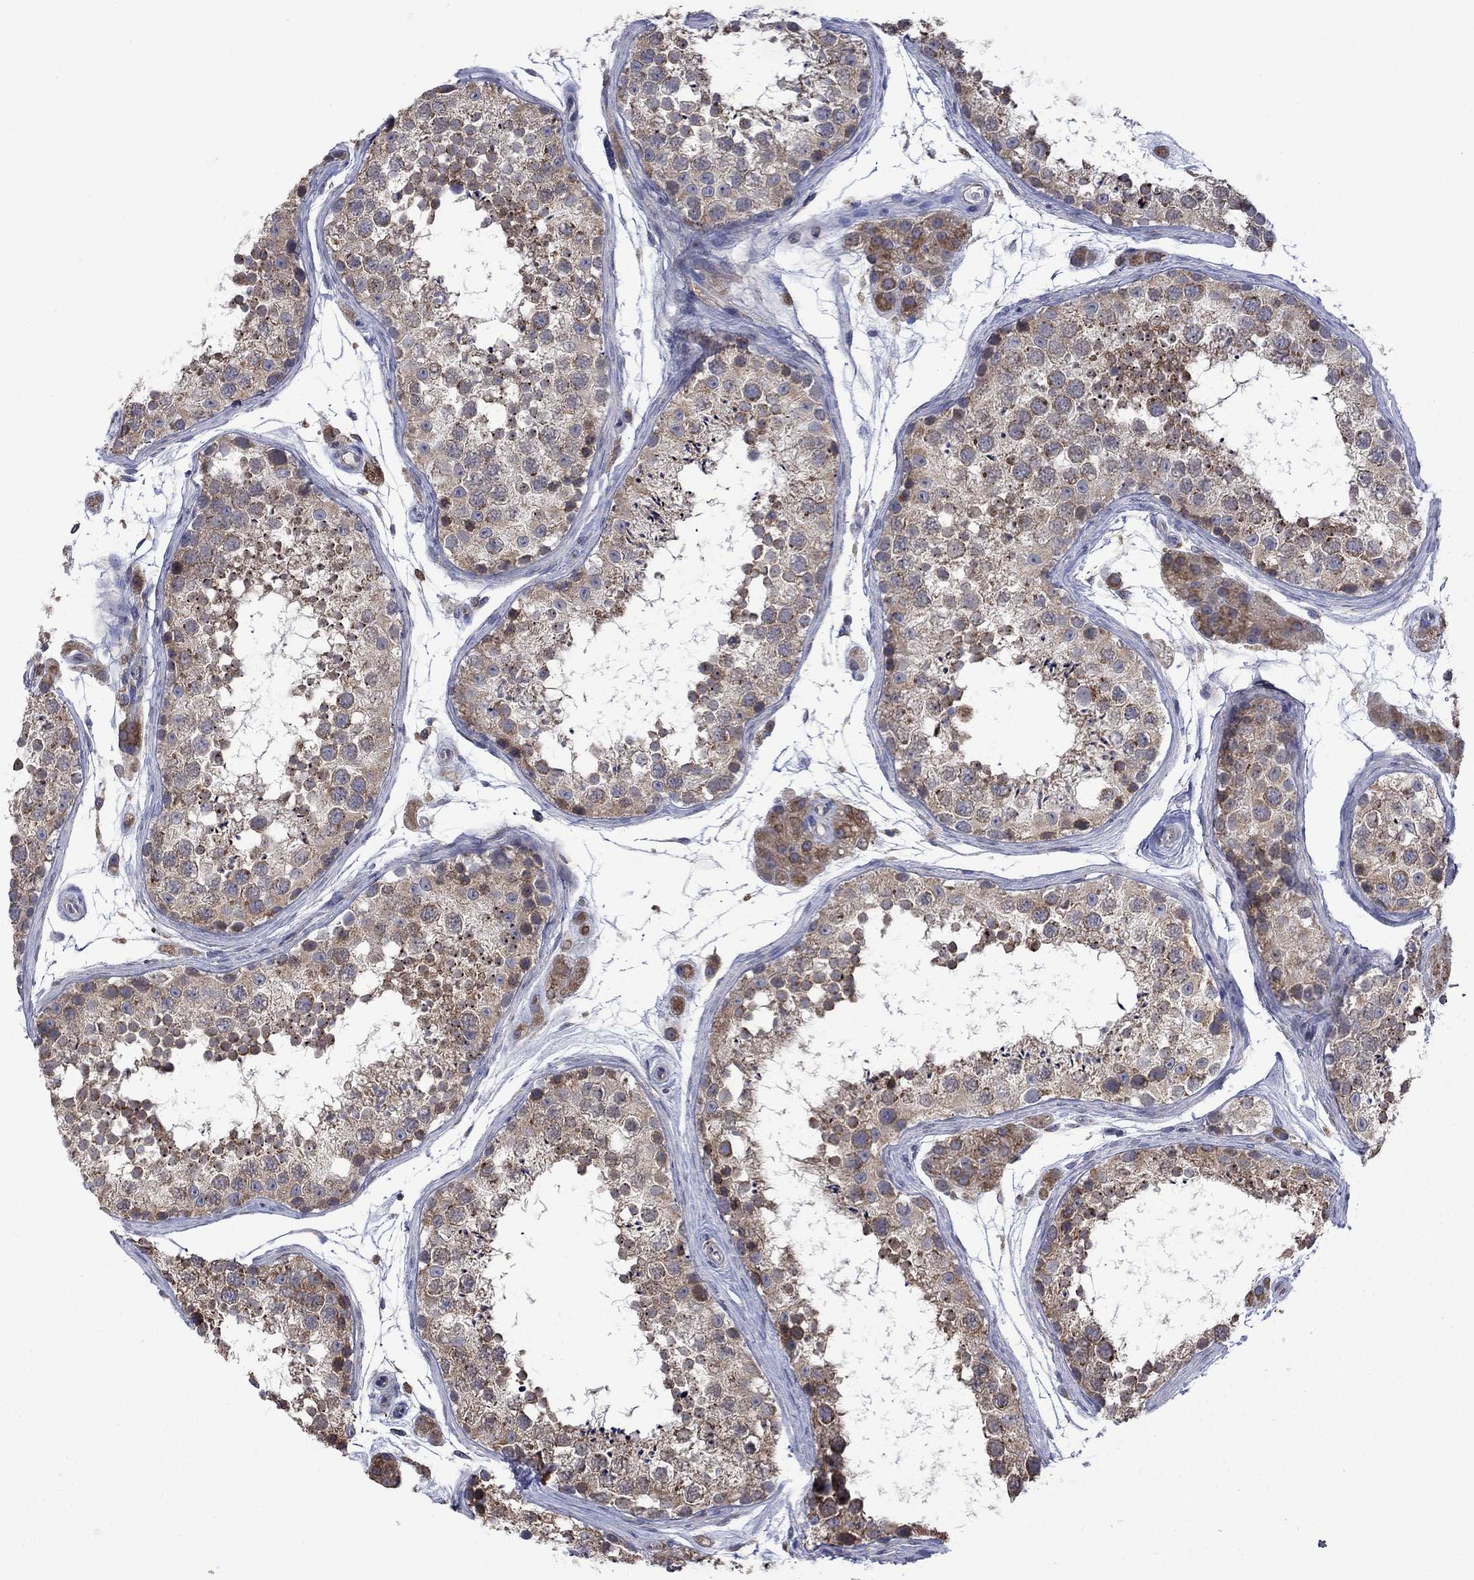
{"staining": {"intensity": "moderate", "quantity": ">75%", "location": "cytoplasmic/membranous"}, "tissue": "testis", "cell_type": "Cells in seminiferous ducts", "image_type": "normal", "snomed": [{"axis": "morphology", "description": "Normal tissue, NOS"}, {"axis": "topography", "description": "Testis"}], "caption": "Testis stained with DAB (3,3'-diaminobenzidine) IHC displays medium levels of moderate cytoplasmic/membranous expression in approximately >75% of cells in seminiferous ducts. (DAB IHC with brightfield microscopy, high magnification).", "gene": "FURIN", "patient": {"sex": "male", "age": 41}}